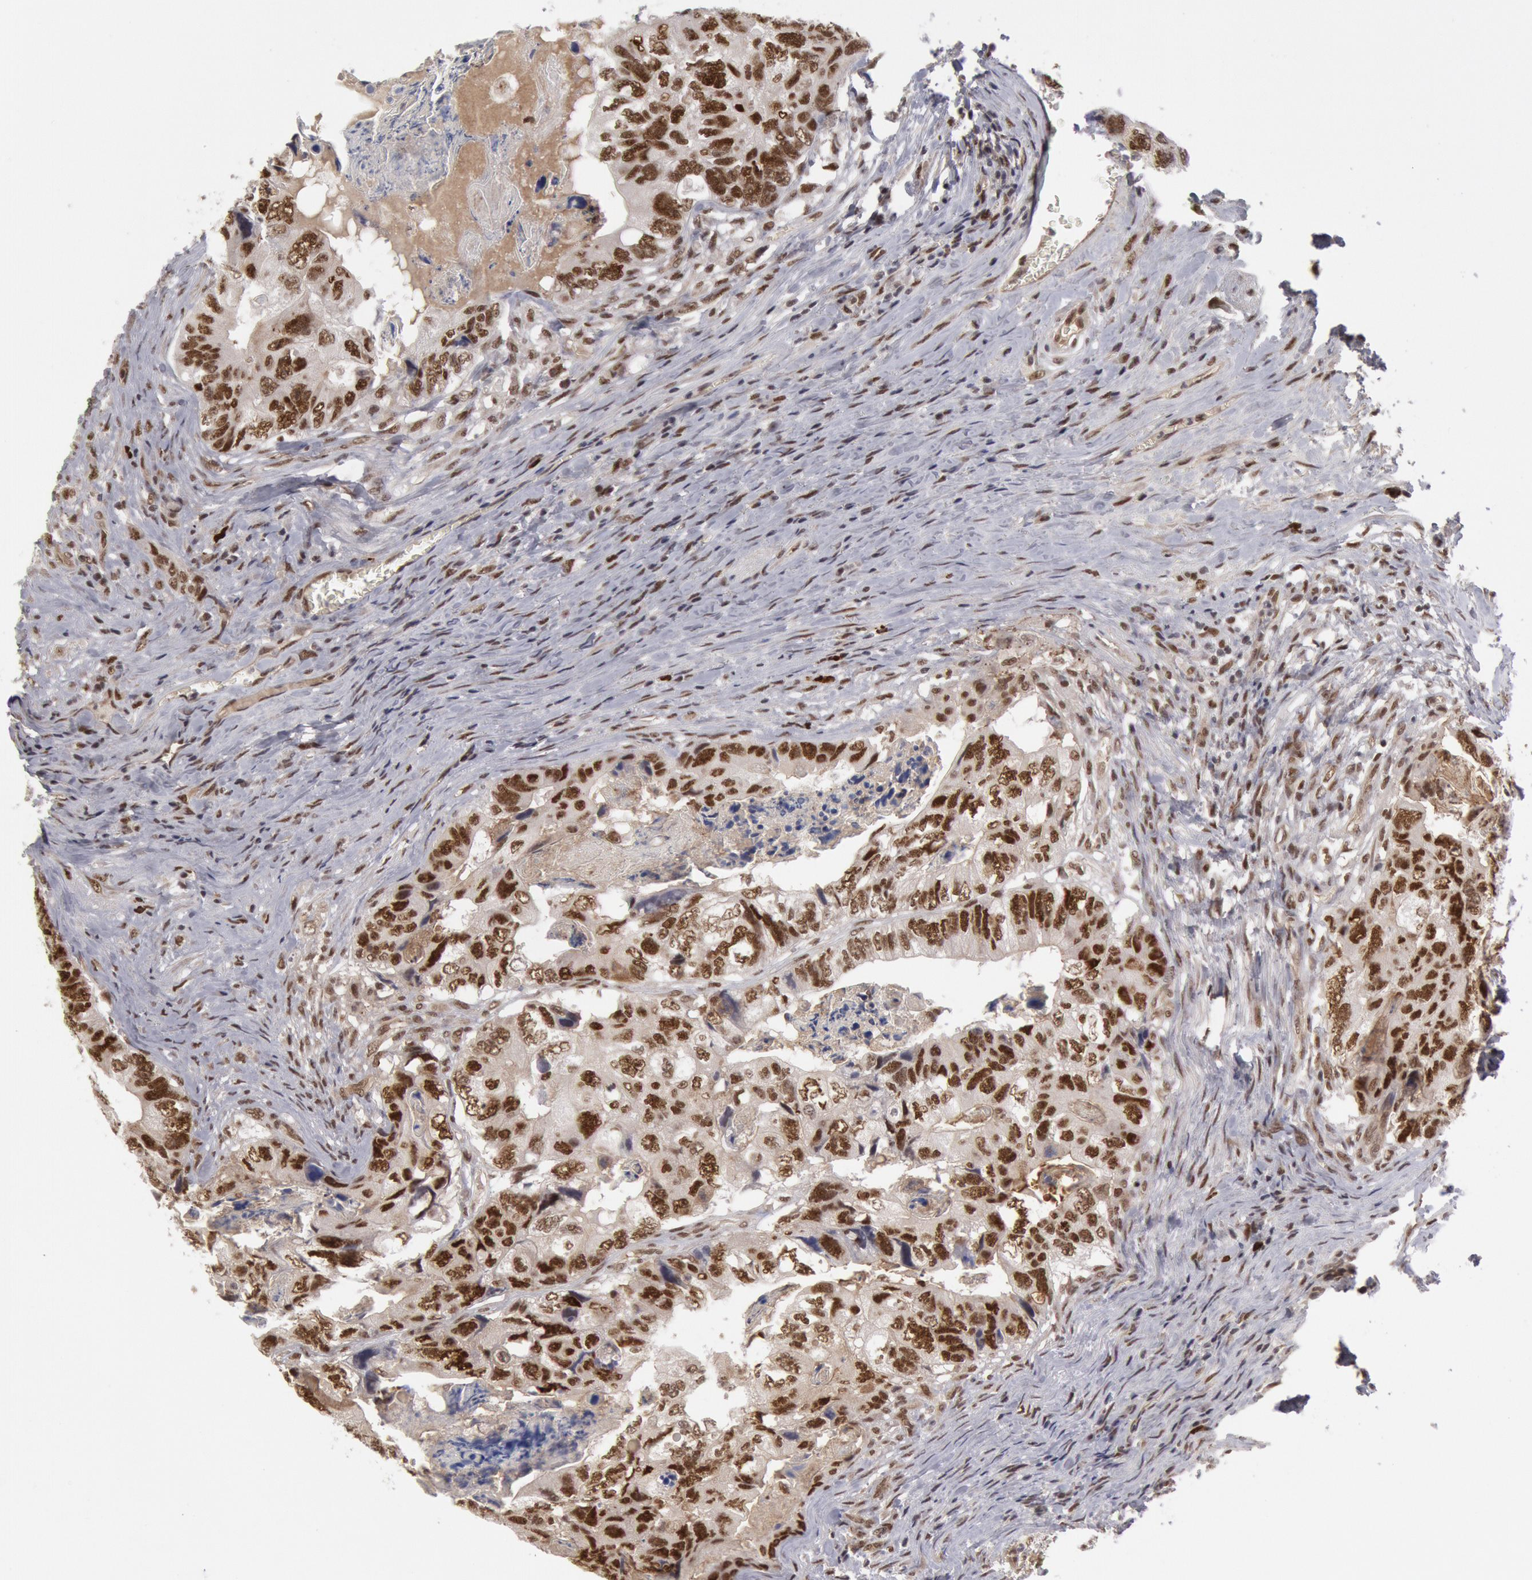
{"staining": {"intensity": "moderate", "quantity": ">75%", "location": "nuclear"}, "tissue": "colorectal cancer", "cell_type": "Tumor cells", "image_type": "cancer", "snomed": [{"axis": "morphology", "description": "Adenocarcinoma, NOS"}, {"axis": "topography", "description": "Rectum"}], "caption": "A histopathology image of colorectal cancer stained for a protein displays moderate nuclear brown staining in tumor cells.", "gene": "PPP4R3B", "patient": {"sex": "female", "age": 82}}